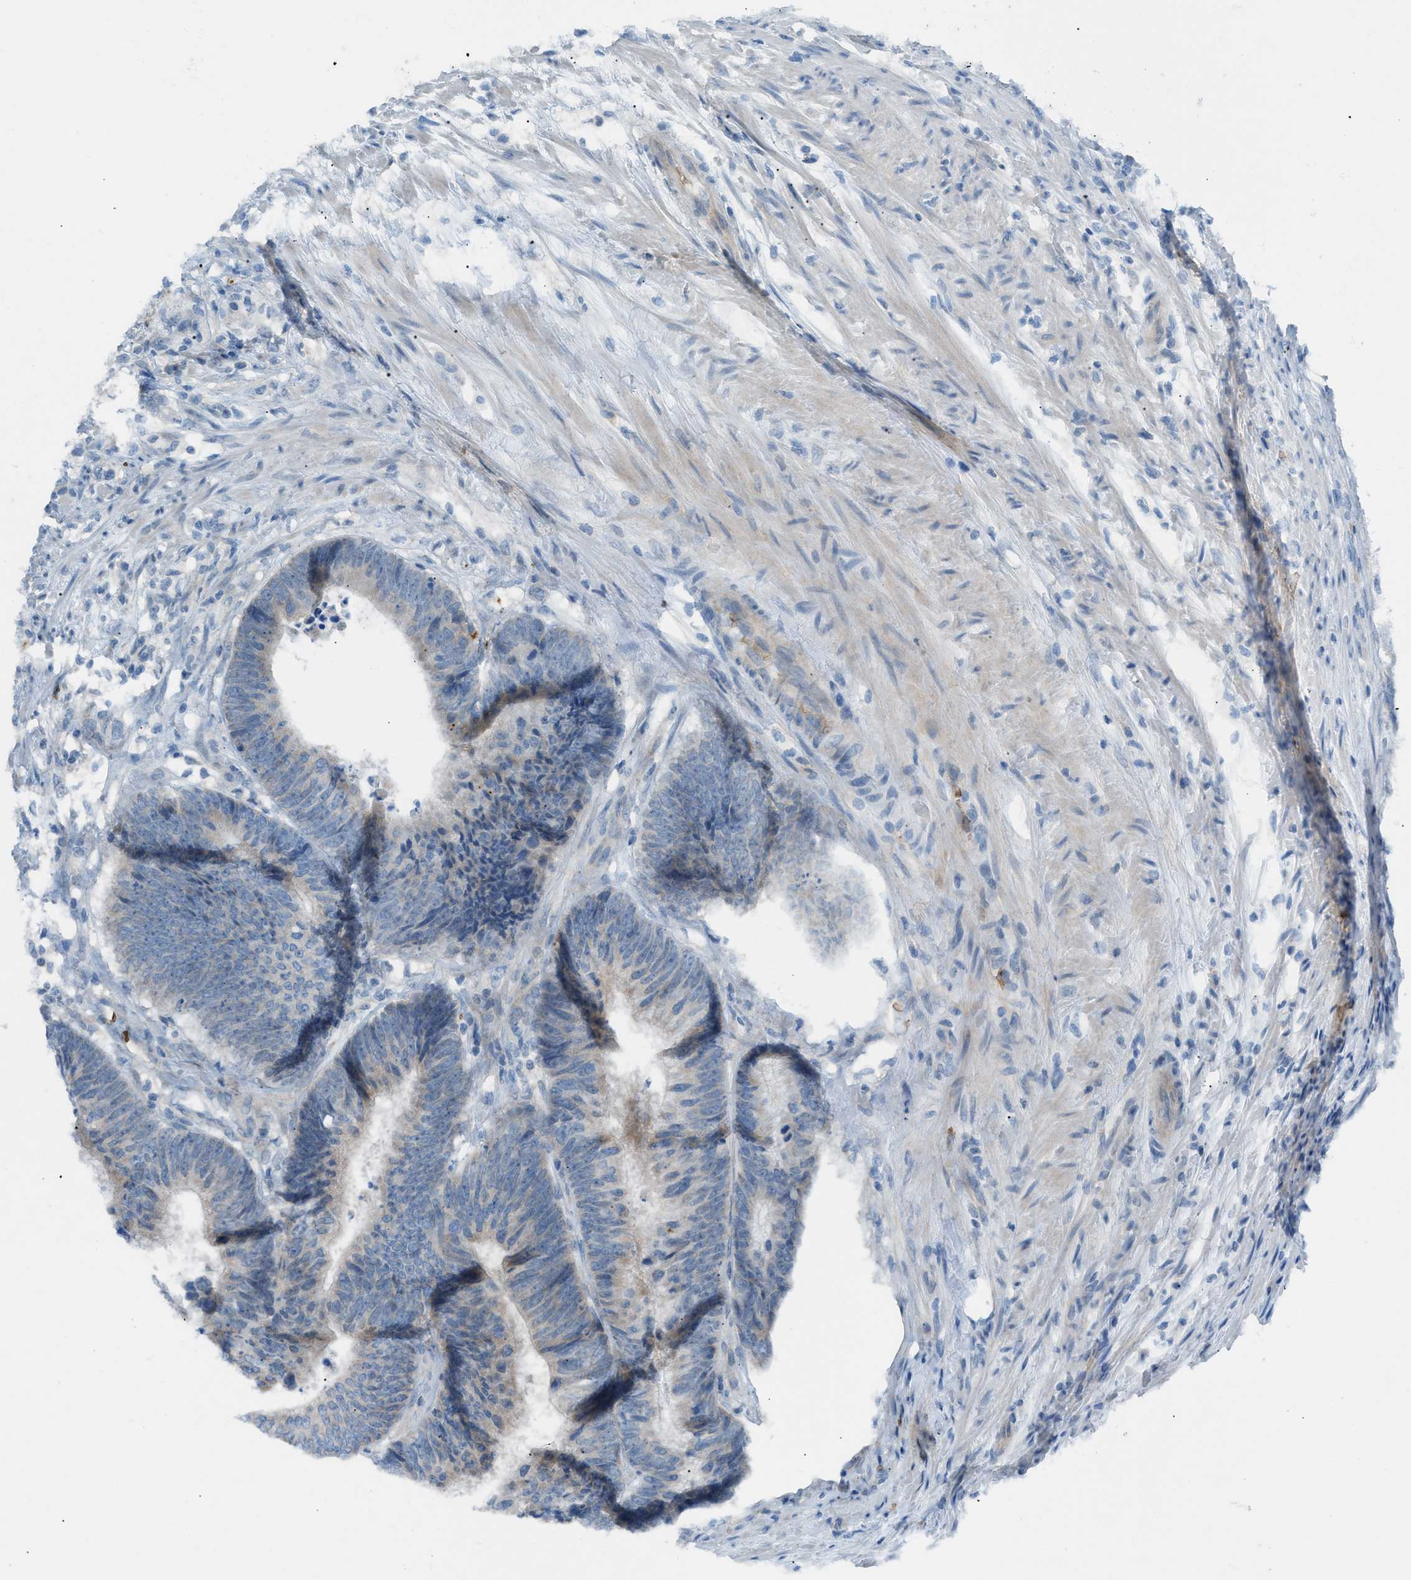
{"staining": {"intensity": "negative", "quantity": "none", "location": "none"}, "tissue": "colorectal cancer", "cell_type": "Tumor cells", "image_type": "cancer", "snomed": [{"axis": "morphology", "description": "Adenocarcinoma, NOS"}, {"axis": "topography", "description": "Colon"}], "caption": "Adenocarcinoma (colorectal) was stained to show a protein in brown. There is no significant expression in tumor cells.", "gene": "CFAP77", "patient": {"sex": "male", "age": 56}}